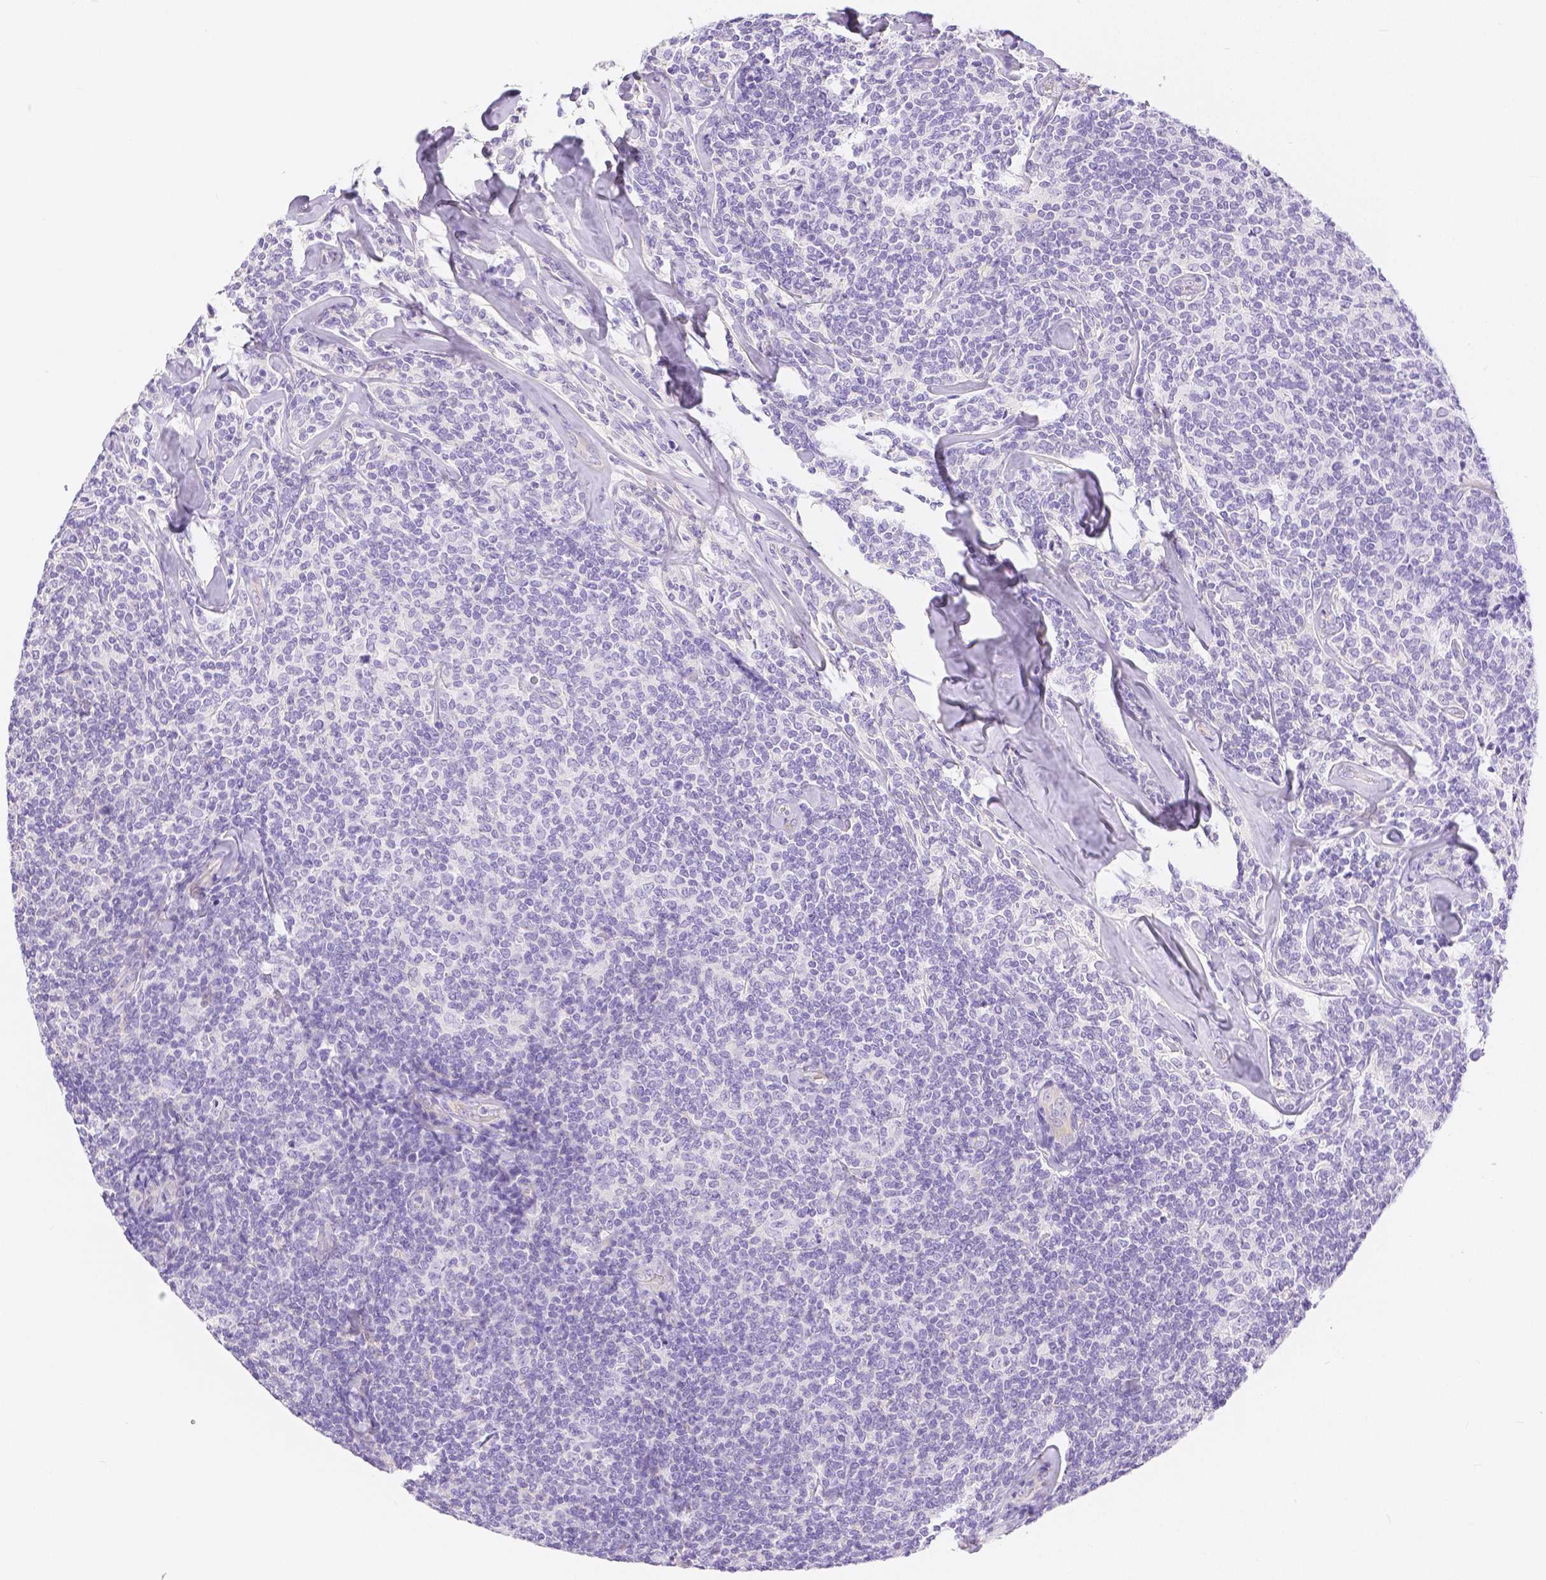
{"staining": {"intensity": "negative", "quantity": "none", "location": "none"}, "tissue": "lymphoma", "cell_type": "Tumor cells", "image_type": "cancer", "snomed": [{"axis": "morphology", "description": "Malignant lymphoma, non-Hodgkin's type, Low grade"}, {"axis": "topography", "description": "Lymph node"}], "caption": "The IHC image has no significant positivity in tumor cells of malignant lymphoma, non-Hodgkin's type (low-grade) tissue. Nuclei are stained in blue.", "gene": "SLC27A5", "patient": {"sex": "female", "age": 56}}